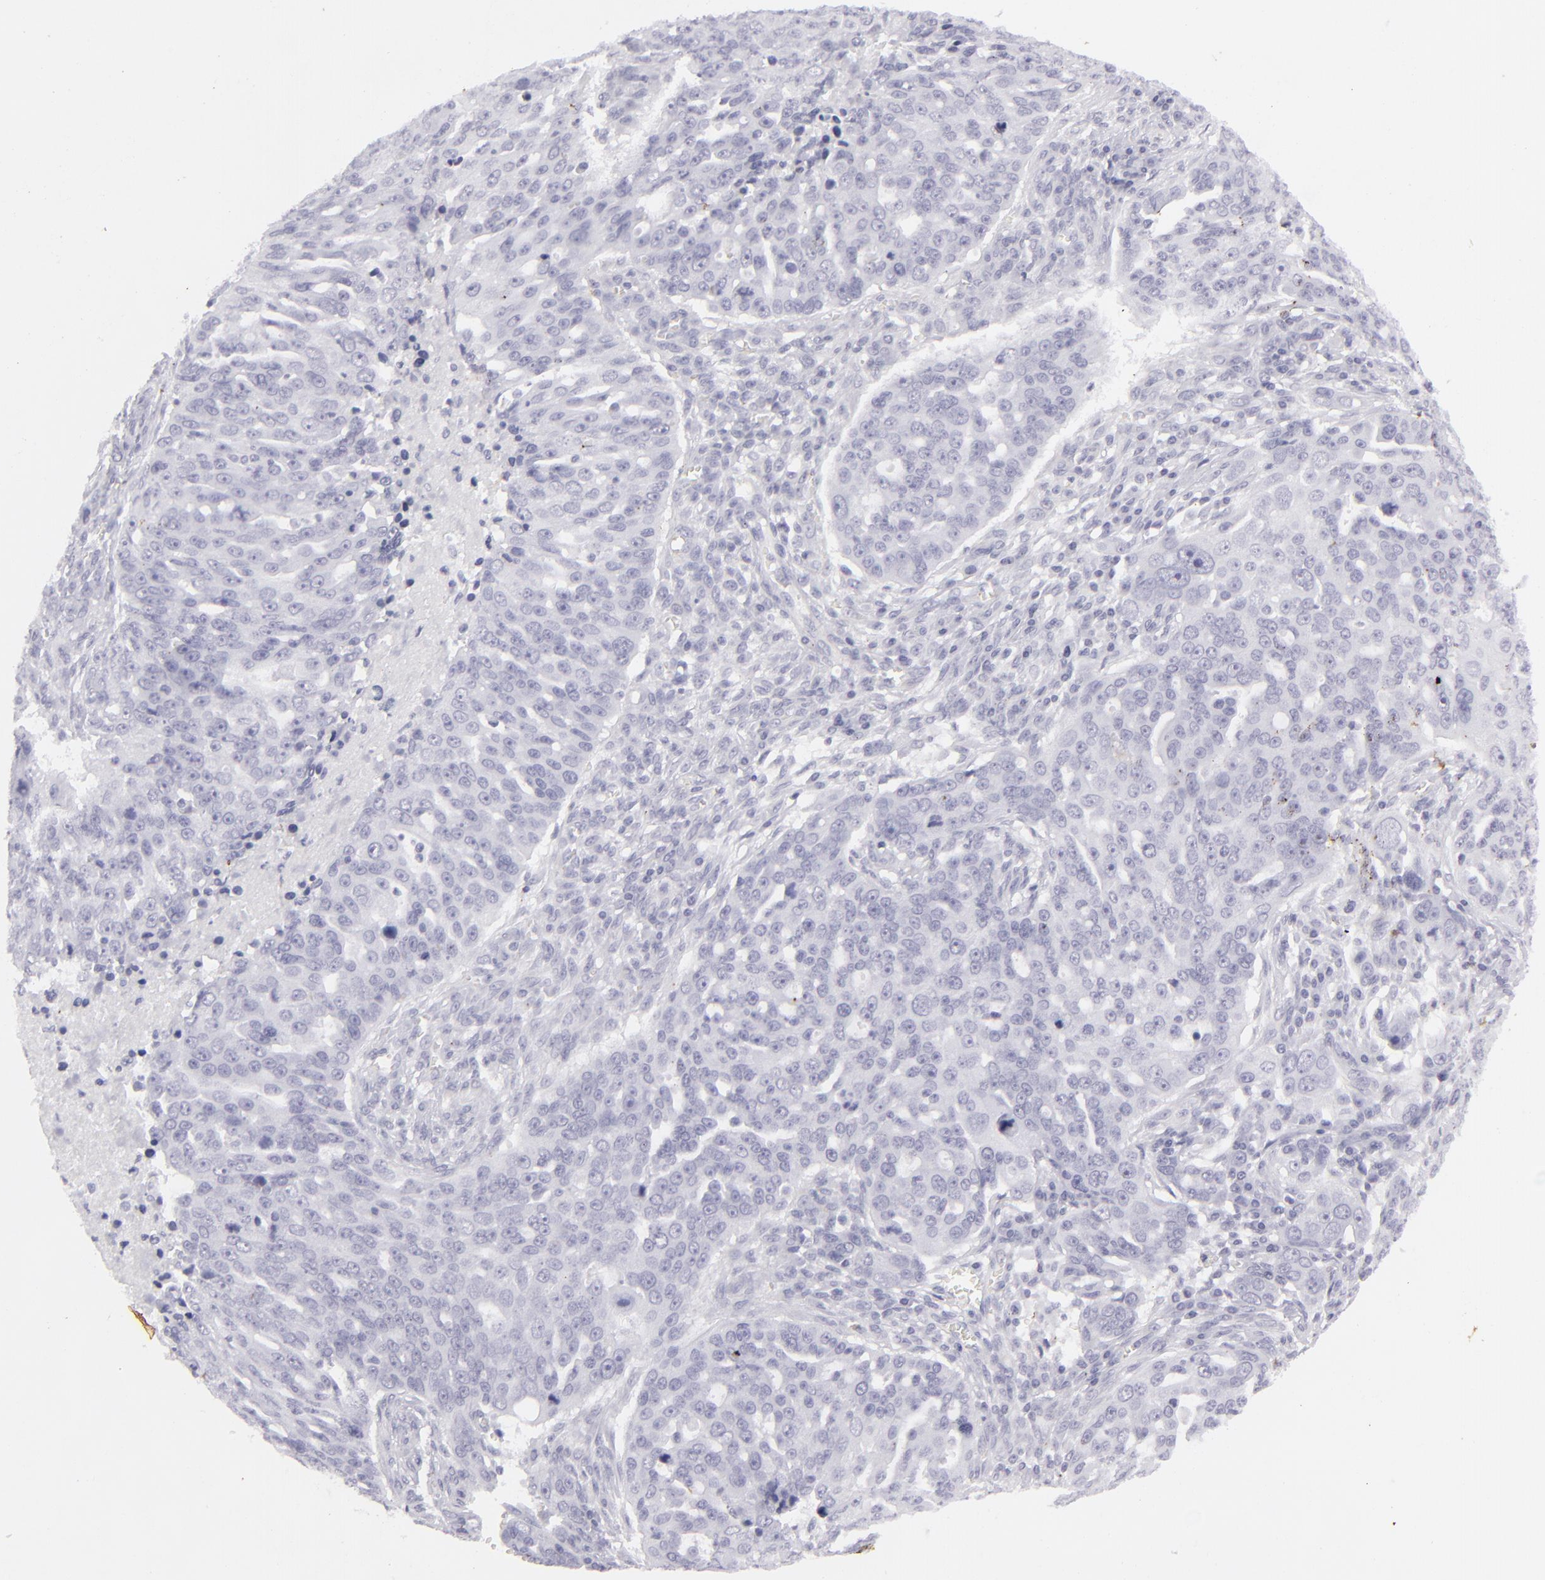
{"staining": {"intensity": "negative", "quantity": "none", "location": "none"}, "tissue": "ovarian cancer", "cell_type": "Tumor cells", "image_type": "cancer", "snomed": [{"axis": "morphology", "description": "Carcinoma, endometroid"}, {"axis": "topography", "description": "Ovary"}], "caption": "Human ovarian cancer stained for a protein using IHC exhibits no expression in tumor cells.", "gene": "KRT1", "patient": {"sex": "female", "age": 75}}